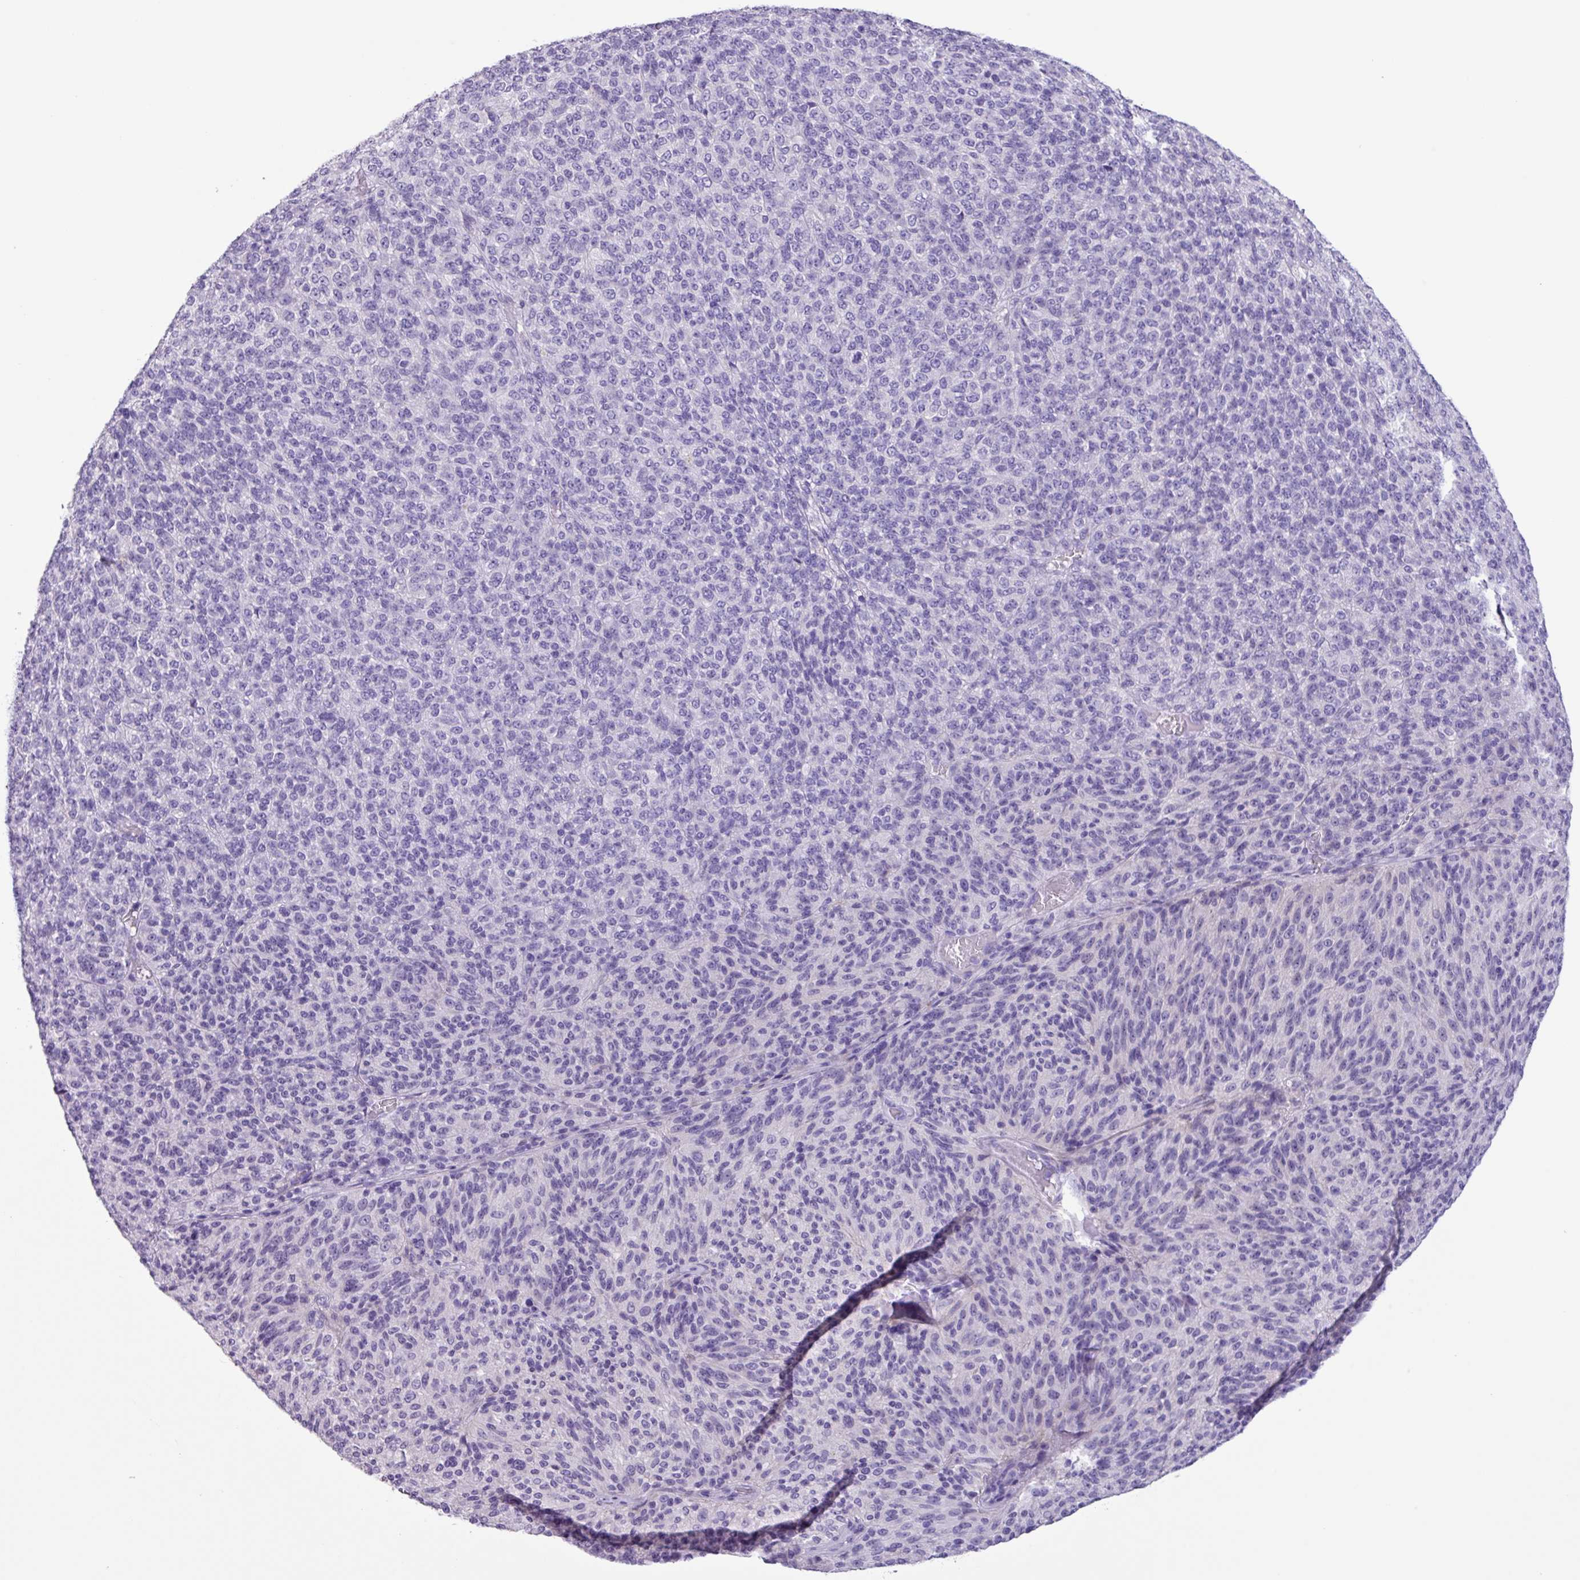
{"staining": {"intensity": "negative", "quantity": "none", "location": "none"}, "tissue": "melanoma", "cell_type": "Tumor cells", "image_type": "cancer", "snomed": [{"axis": "morphology", "description": "Malignant melanoma, Metastatic site"}, {"axis": "topography", "description": "Brain"}], "caption": "Image shows no significant protein staining in tumor cells of melanoma.", "gene": "CYSTM1", "patient": {"sex": "female", "age": 56}}